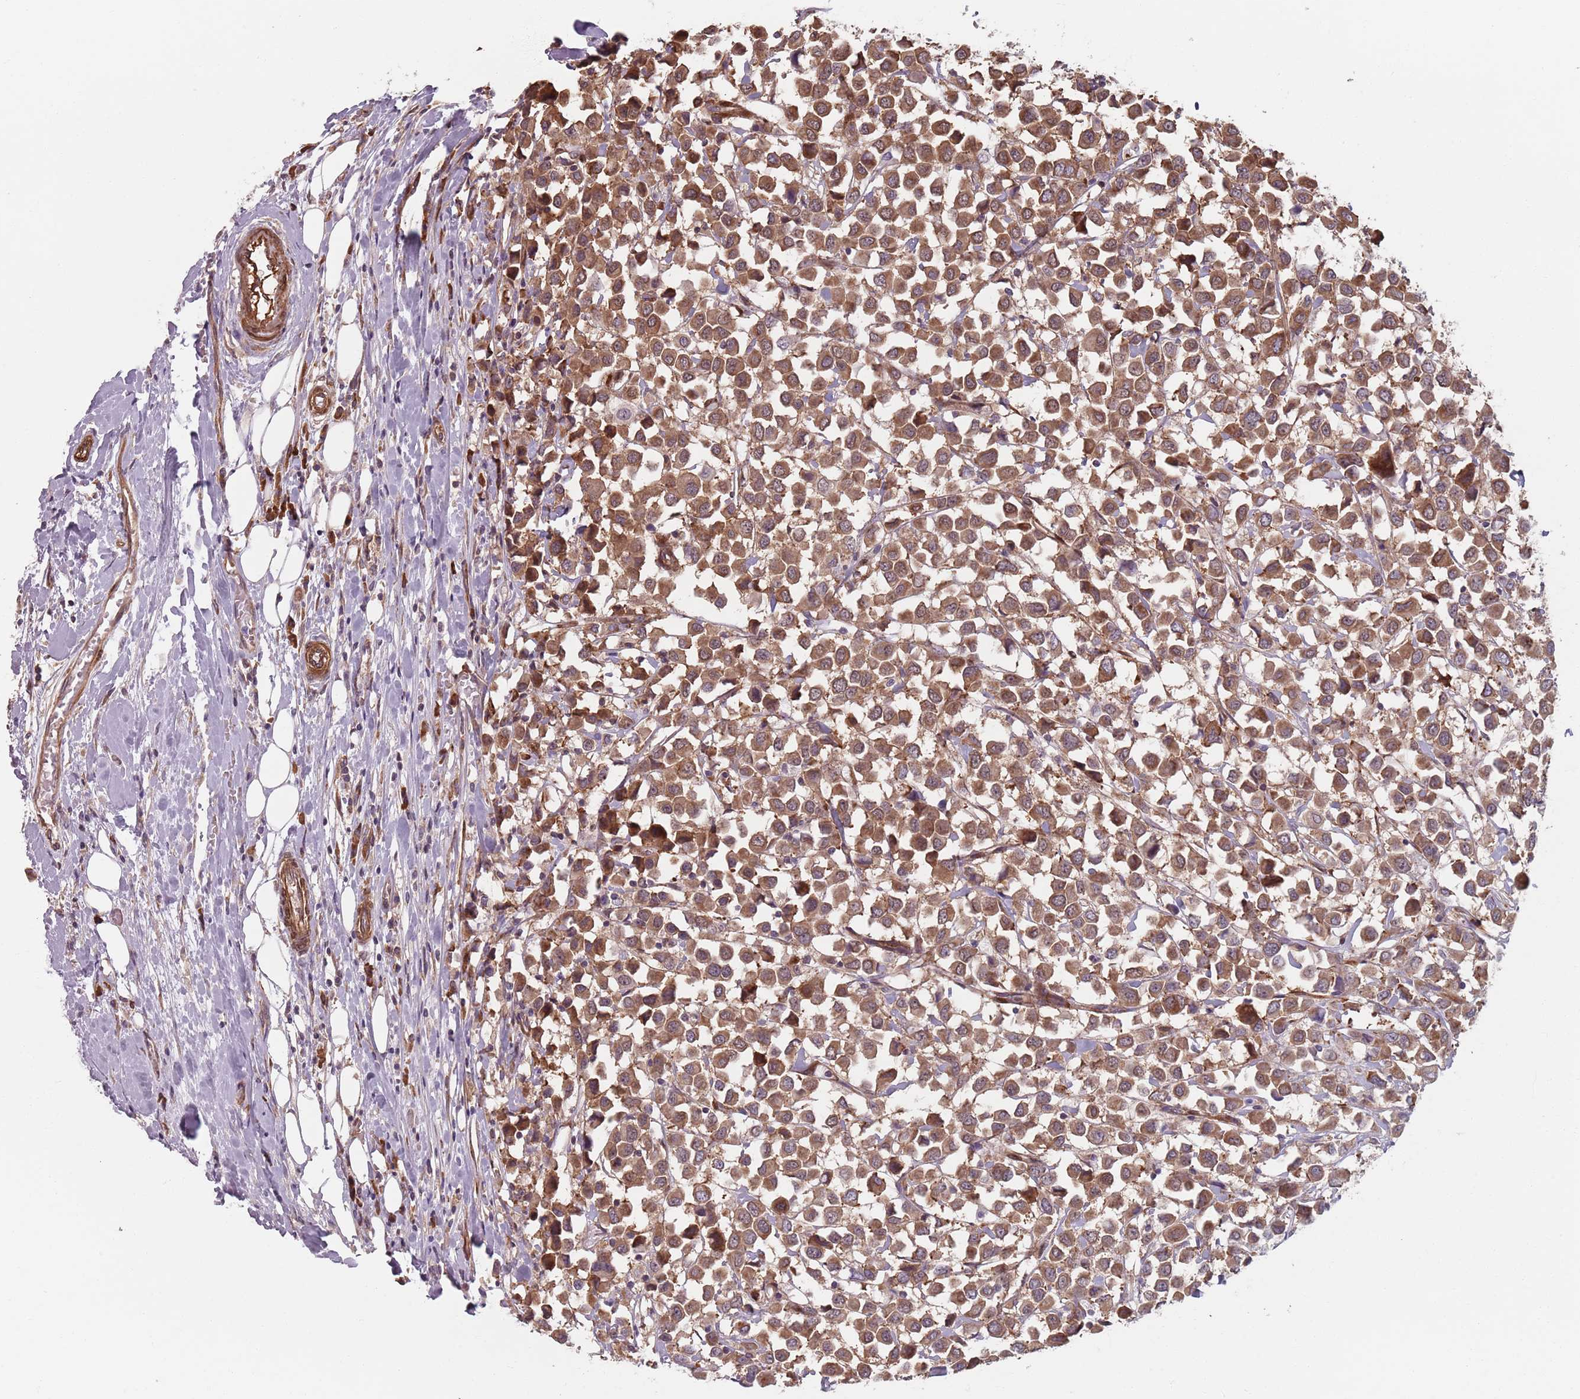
{"staining": {"intensity": "strong", "quantity": ">75%", "location": "cytoplasmic/membranous"}, "tissue": "breast cancer", "cell_type": "Tumor cells", "image_type": "cancer", "snomed": [{"axis": "morphology", "description": "Duct carcinoma"}, {"axis": "topography", "description": "Breast"}], "caption": "Immunohistochemistry (IHC) of infiltrating ductal carcinoma (breast) shows high levels of strong cytoplasmic/membranous positivity in about >75% of tumor cells.", "gene": "NOTCH3", "patient": {"sex": "female", "age": 61}}